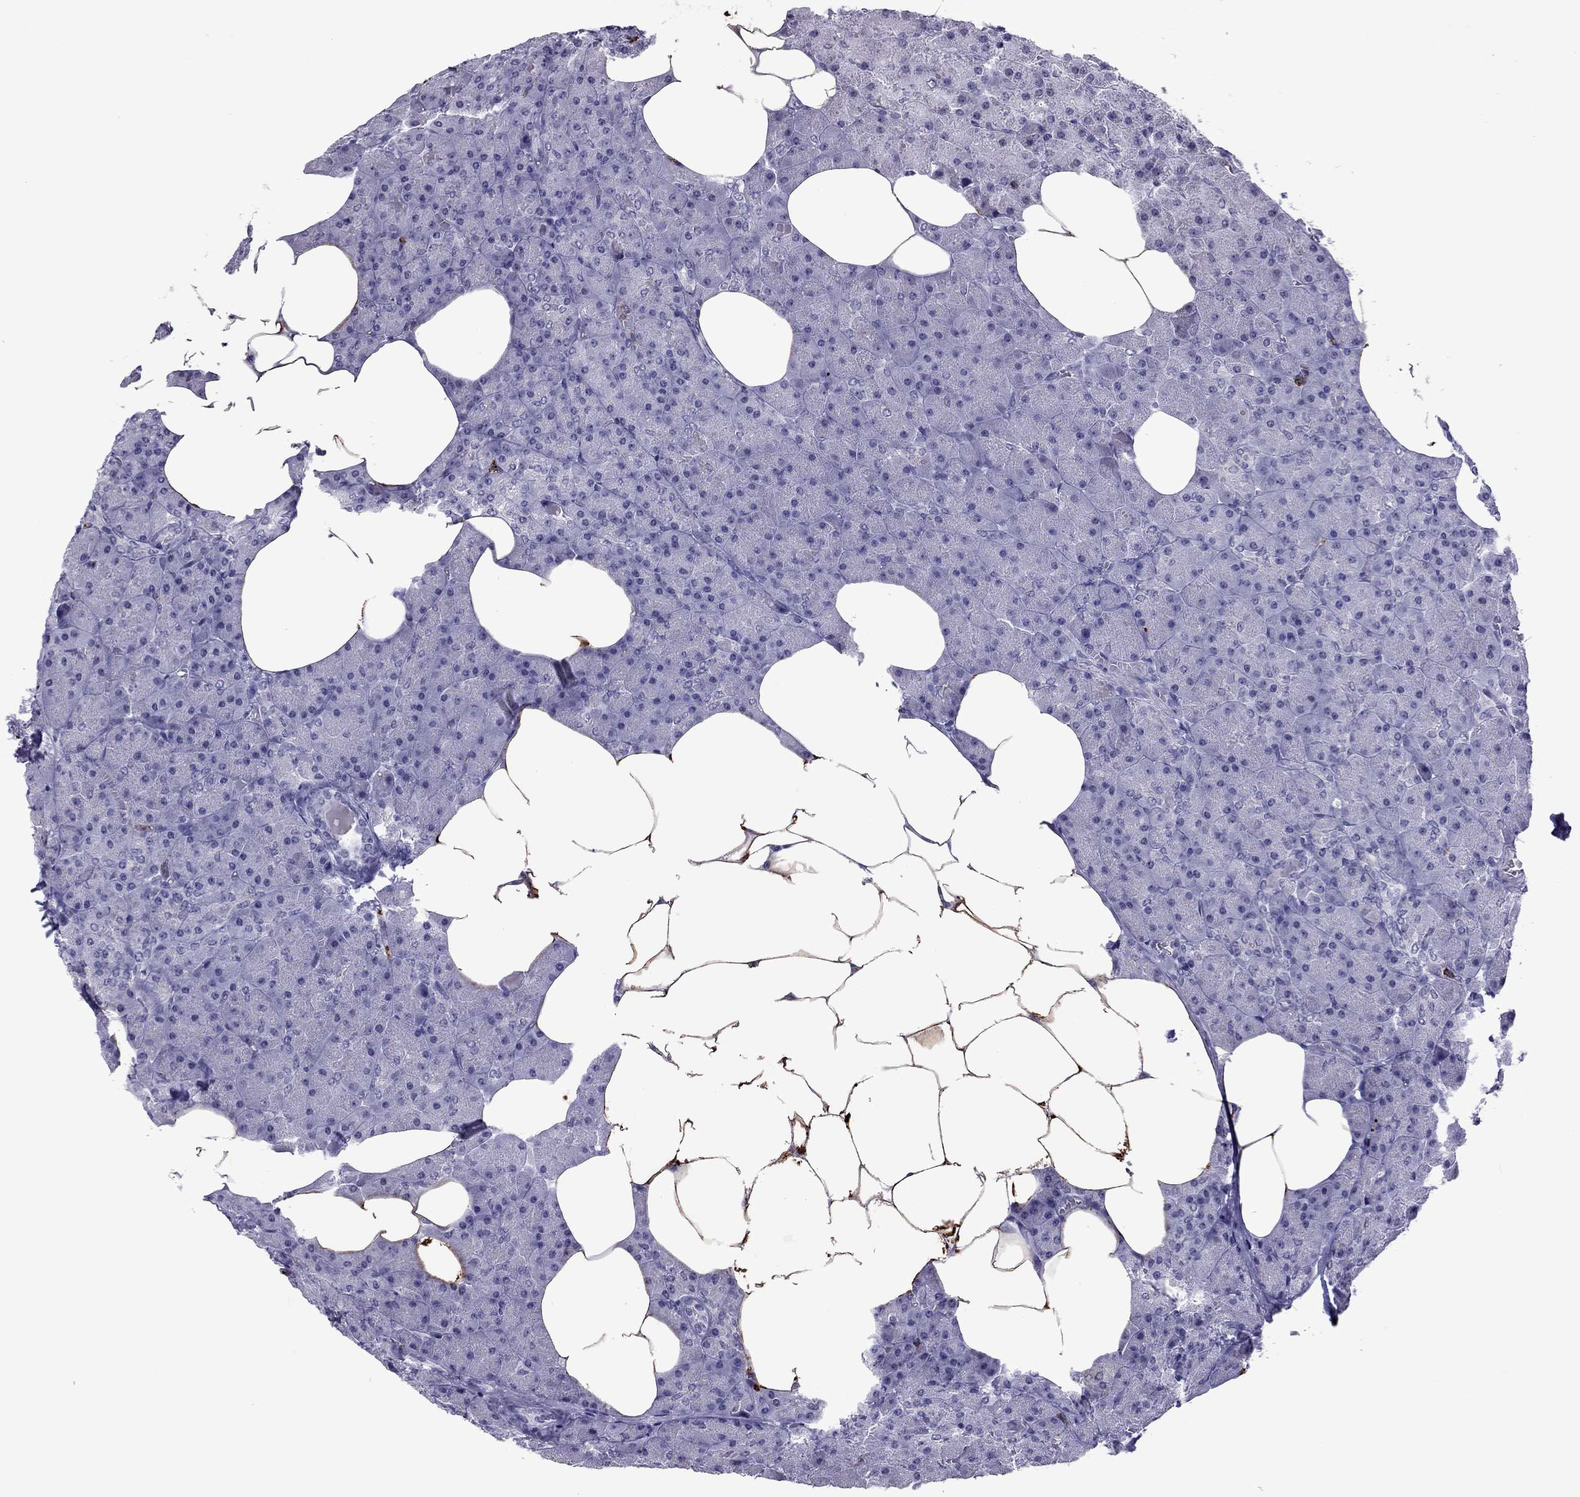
{"staining": {"intensity": "negative", "quantity": "none", "location": "none"}, "tissue": "pancreas", "cell_type": "Exocrine glandular cells", "image_type": "normal", "snomed": [{"axis": "morphology", "description": "Normal tissue, NOS"}, {"axis": "topography", "description": "Pancreas"}], "caption": "Pancreas was stained to show a protein in brown. There is no significant positivity in exocrine glandular cells. (Brightfield microscopy of DAB (3,3'-diaminobenzidine) immunohistochemistry at high magnification).", "gene": "CCL27", "patient": {"sex": "female", "age": 45}}